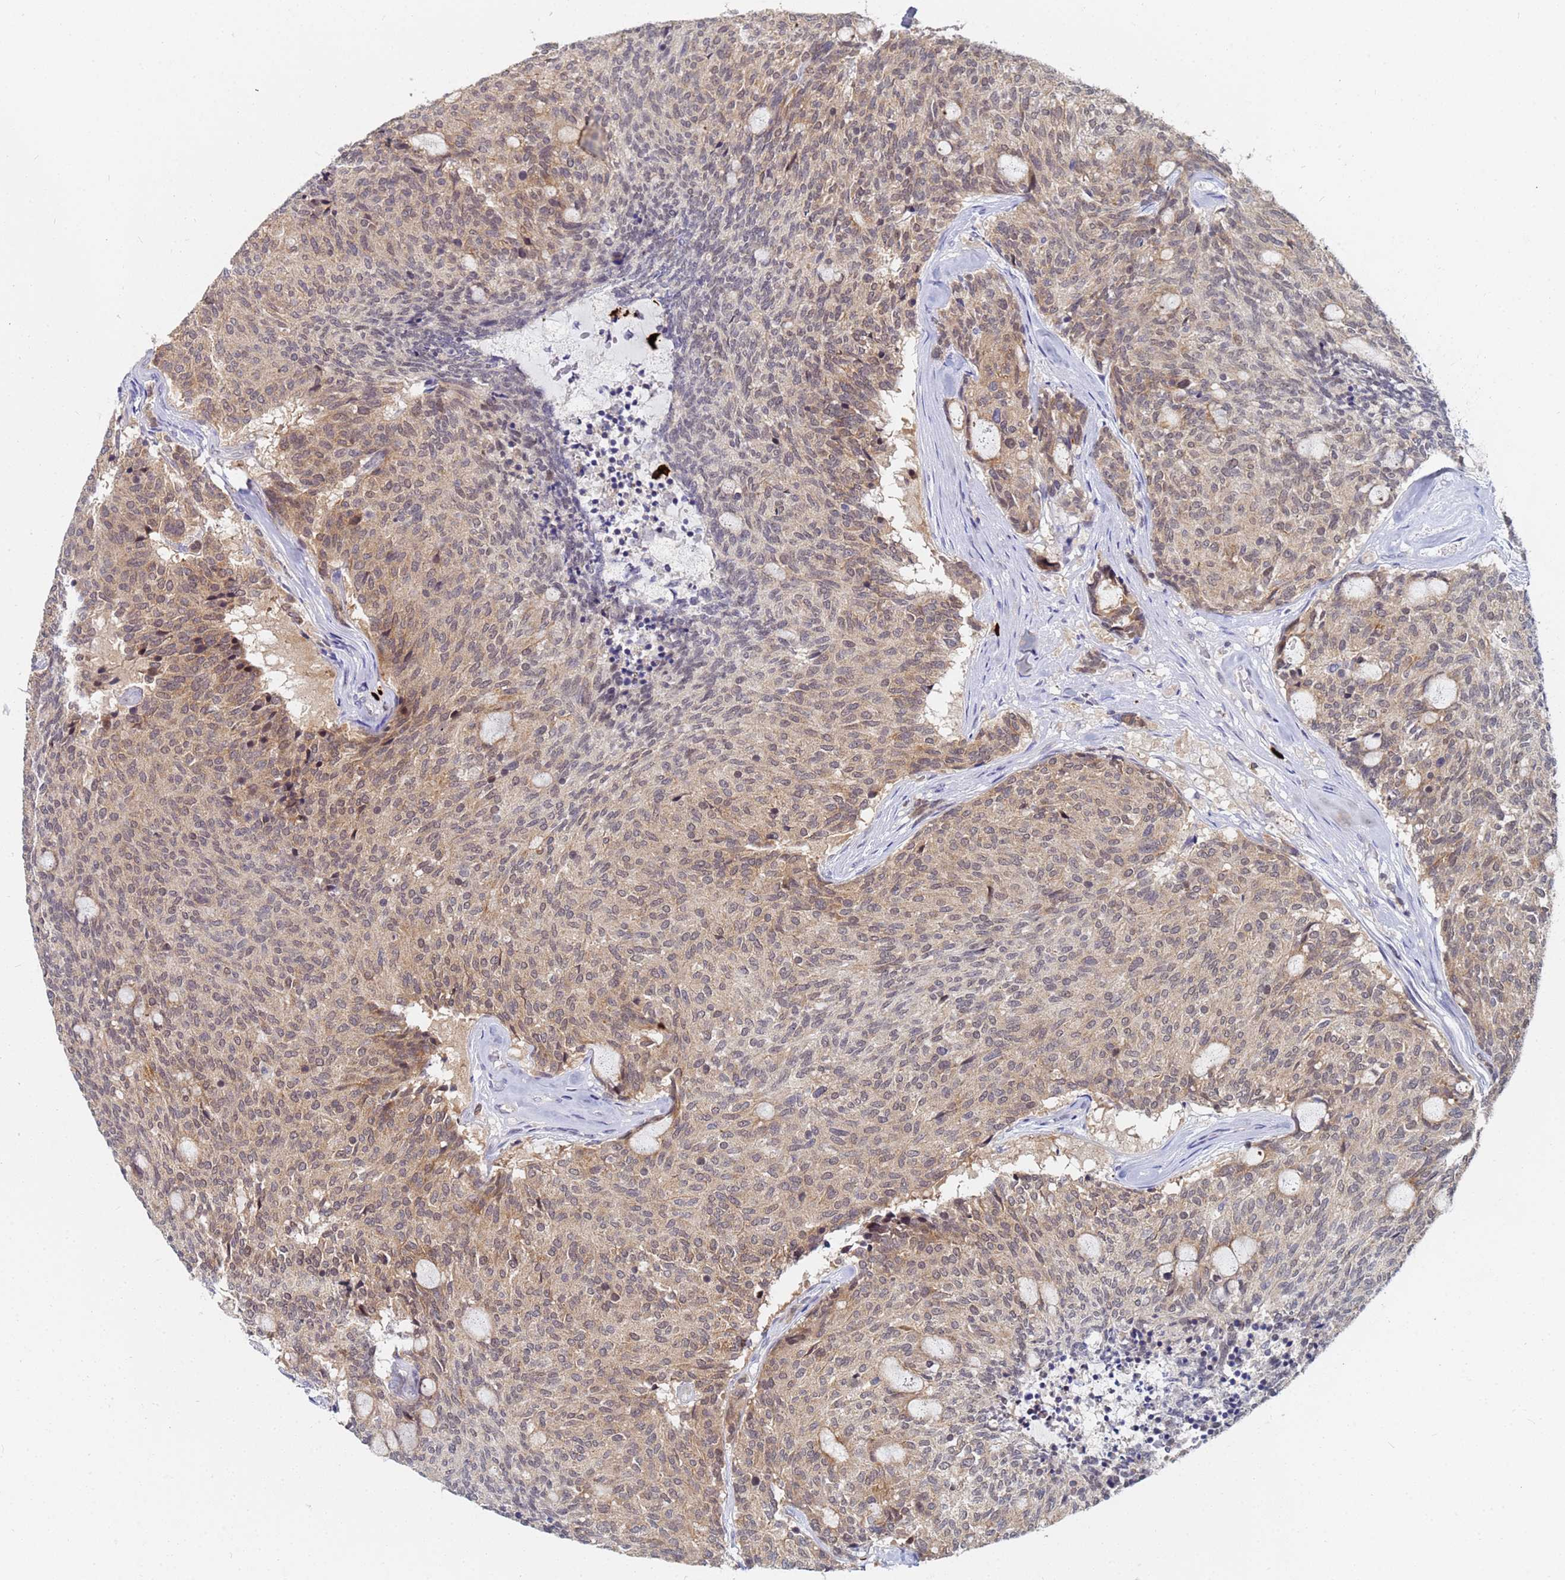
{"staining": {"intensity": "moderate", "quantity": ">75%", "location": "cytoplasmic/membranous"}, "tissue": "carcinoid", "cell_type": "Tumor cells", "image_type": "cancer", "snomed": [{"axis": "morphology", "description": "Carcinoid, malignant, NOS"}, {"axis": "topography", "description": "Pancreas"}], "caption": "Brown immunohistochemical staining in human malignant carcinoid demonstrates moderate cytoplasmic/membranous positivity in approximately >75% of tumor cells.", "gene": "MTCL1", "patient": {"sex": "female", "age": 54}}